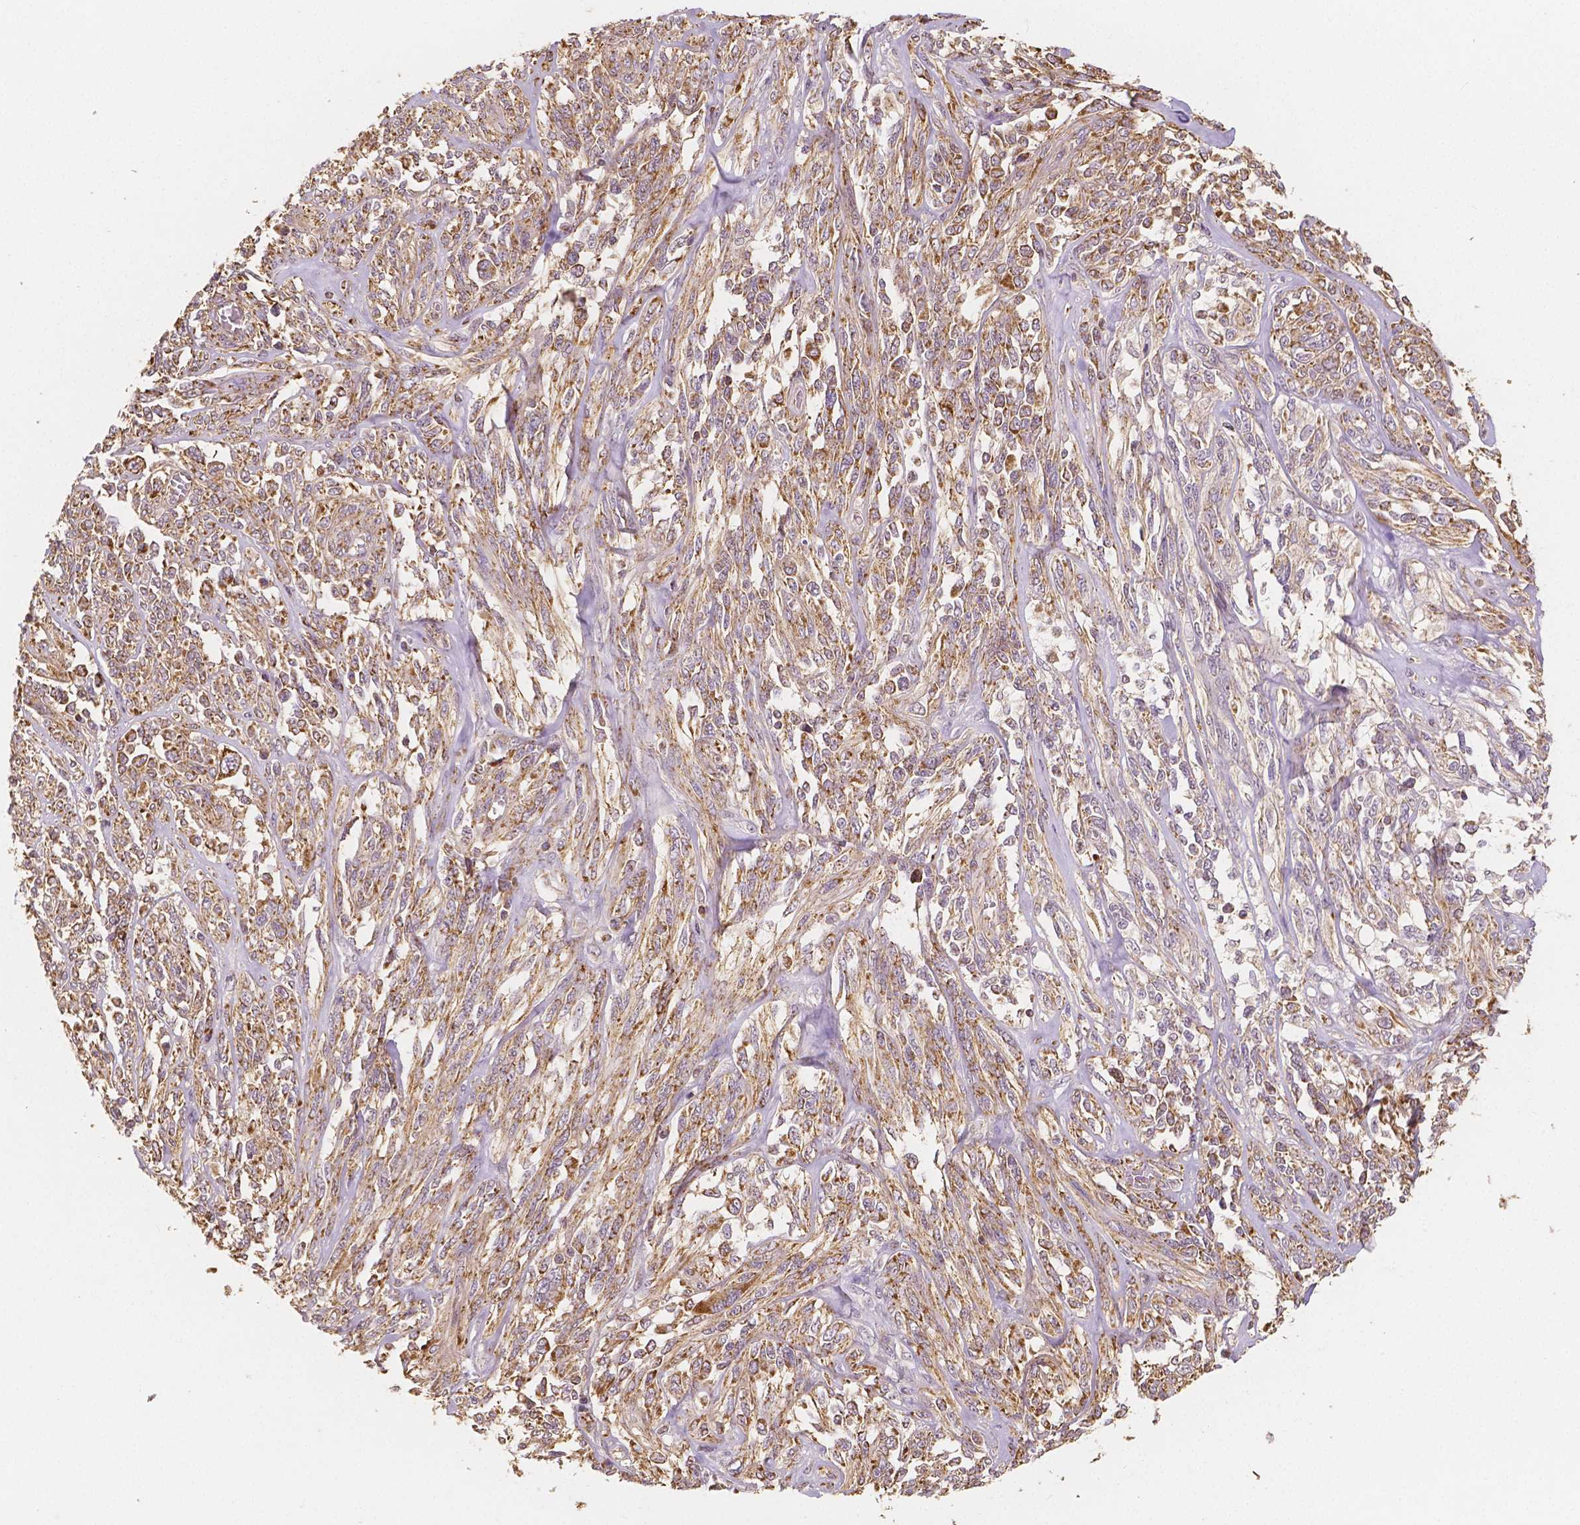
{"staining": {"intensity": "moderate", "quantity": ">75%", "location": "cytoplasmic/membranous"}, "tissue": "melanoma", "cell_type": "Tumor cells", "image_type": "cancer", "snomed": [{"axis": "morphology", "description": "Malignant melanoma, NOS"}, {"axis": "topography", "description": "Skin"}], "caption": "Malignant melanoma was stained to show a protein in brown. There is medium levels of moderate cytoplasmic/membranous staining in approximately >75% of tumor cells. The protein is shown in brown color, while the nuclei are stained blue.", "gene": "PEX26", "patient": {"sex": "female", "age": 91}}